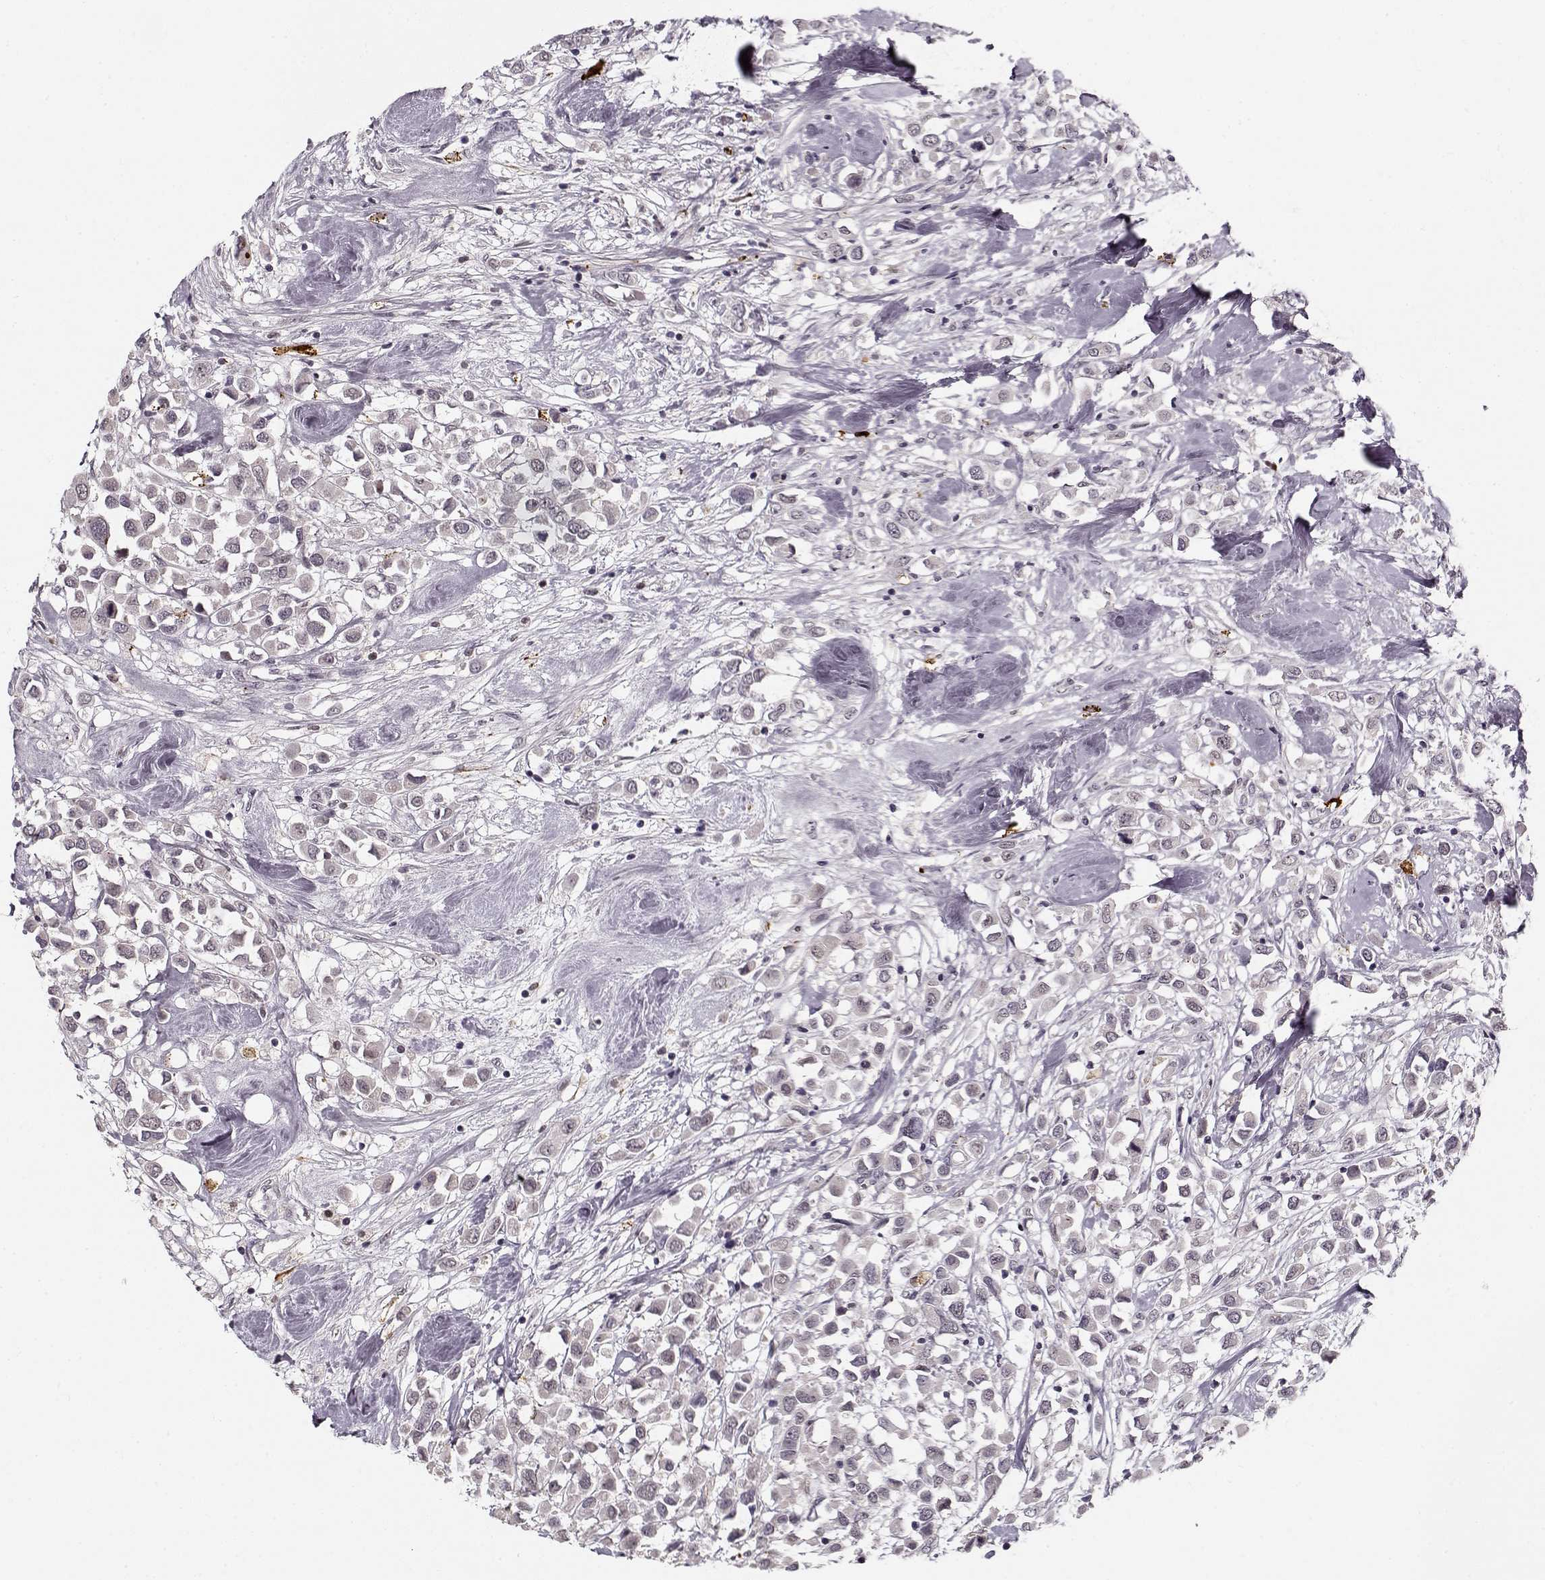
{"staining": {"intensity": "negative", "quantity": "none", "location": "none"}, "tissue": "breast cancer", "cell_type": "Tumor cells", "image_type": "cancer", "snomed": [{"axis": "morphology", "description": "Duct carcinoma"}, {"axis": "topography", "description": "Breast"}], "caption": "The histopathology image exhibits no significant expression in tumor cells of intraductal carcinoma (breast). Brightfield microscopy of immunohistochemistry stained with DAB (3,3'-diaminobenzidine) (brown) and hematoxylin (blue), captured at high magnification.", "gene": "DNAI3", "patient": {"sex": "female", "age": 61}}